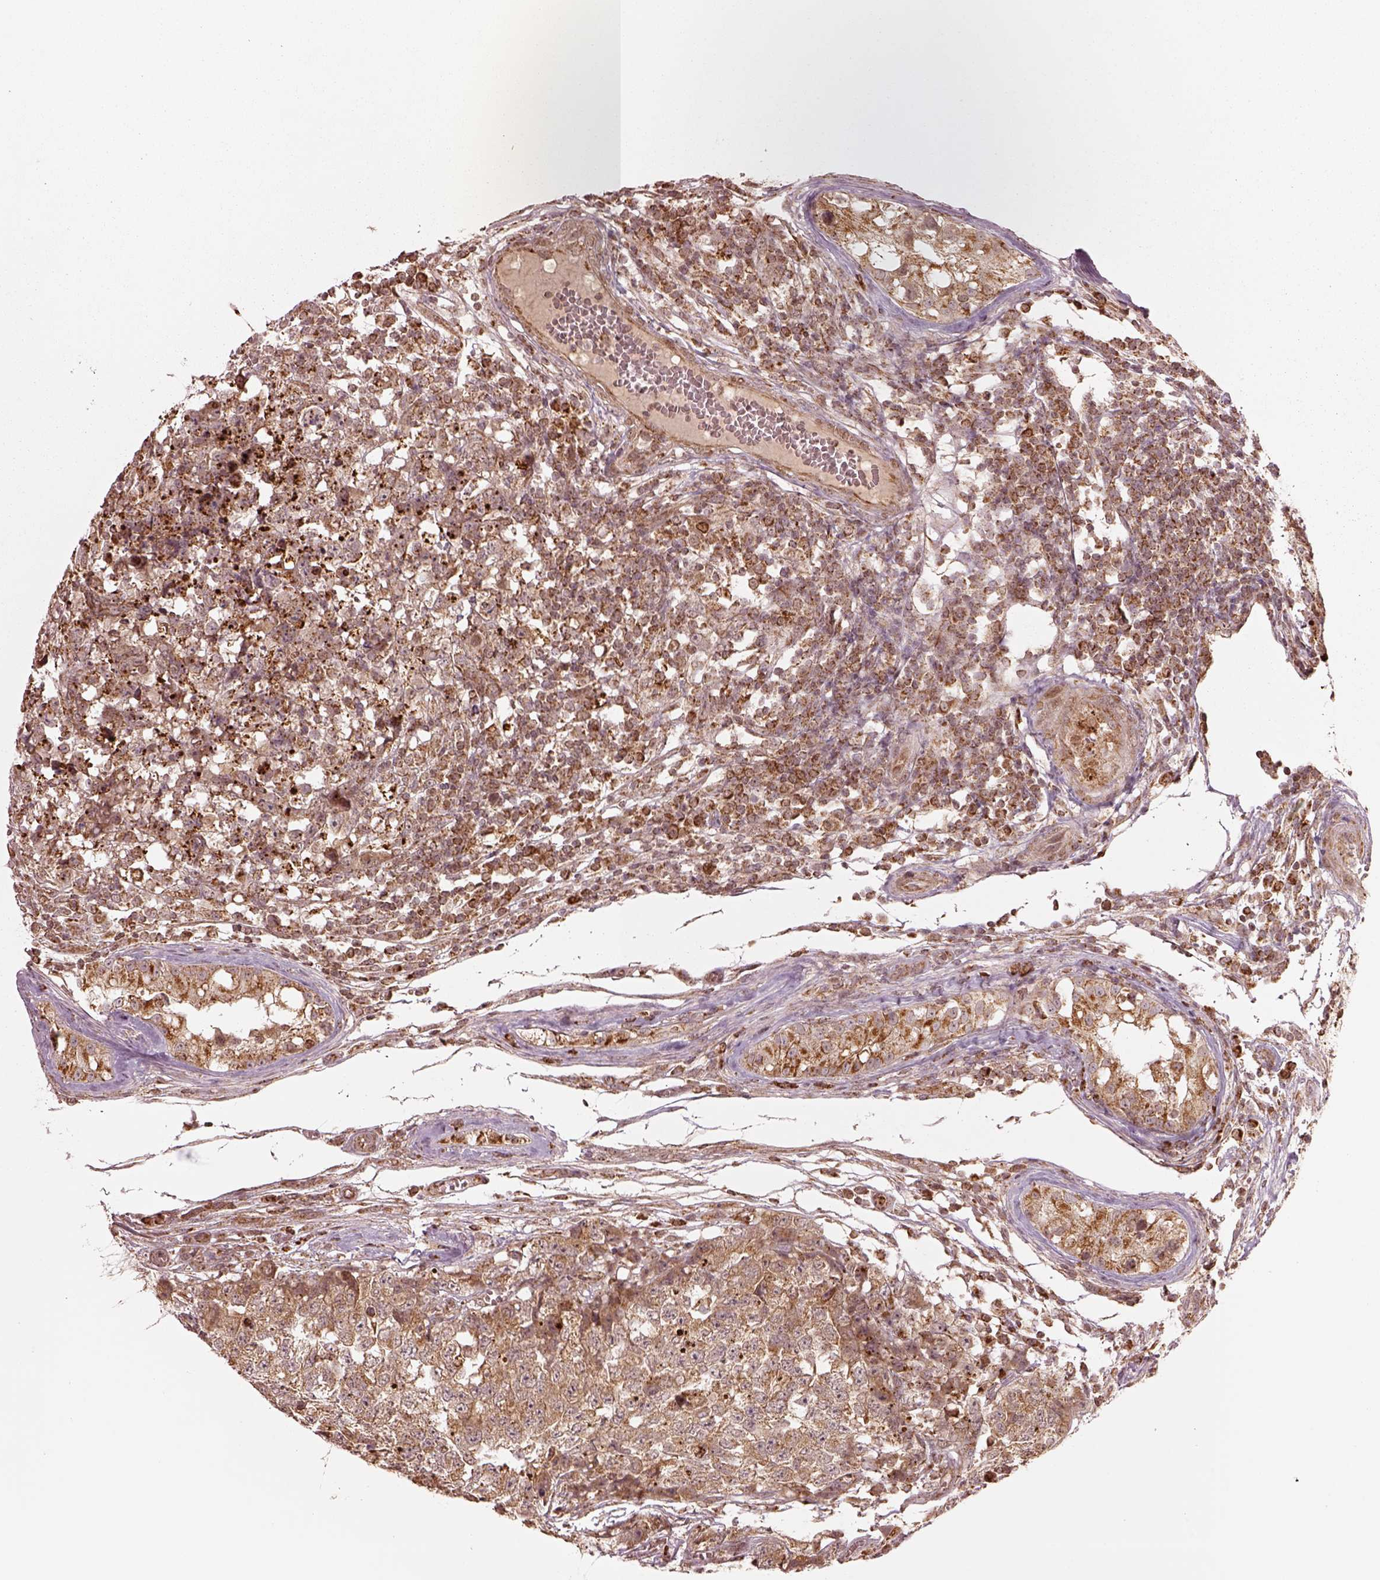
{"staining": {"intensity": "moderate", "quantity": ">75%", "location": "cytoplasmic/membranous"}, "tissue": "testis cancer", "cell_type": "Tumor cells", "image_type": "cancer", "snomed": [{"axis": "morphology", "description": "Carcinoma, Embryonal, NOS"}, {"axis": "topography", "description": "Testis"}], "caption": "Testis cancer tissue displays moderate cytoplasmic/membranous staining in approximately >75% of tumor cells", "gene": "SEL1L3", "patient": {"sex": "male", "age": 23}}